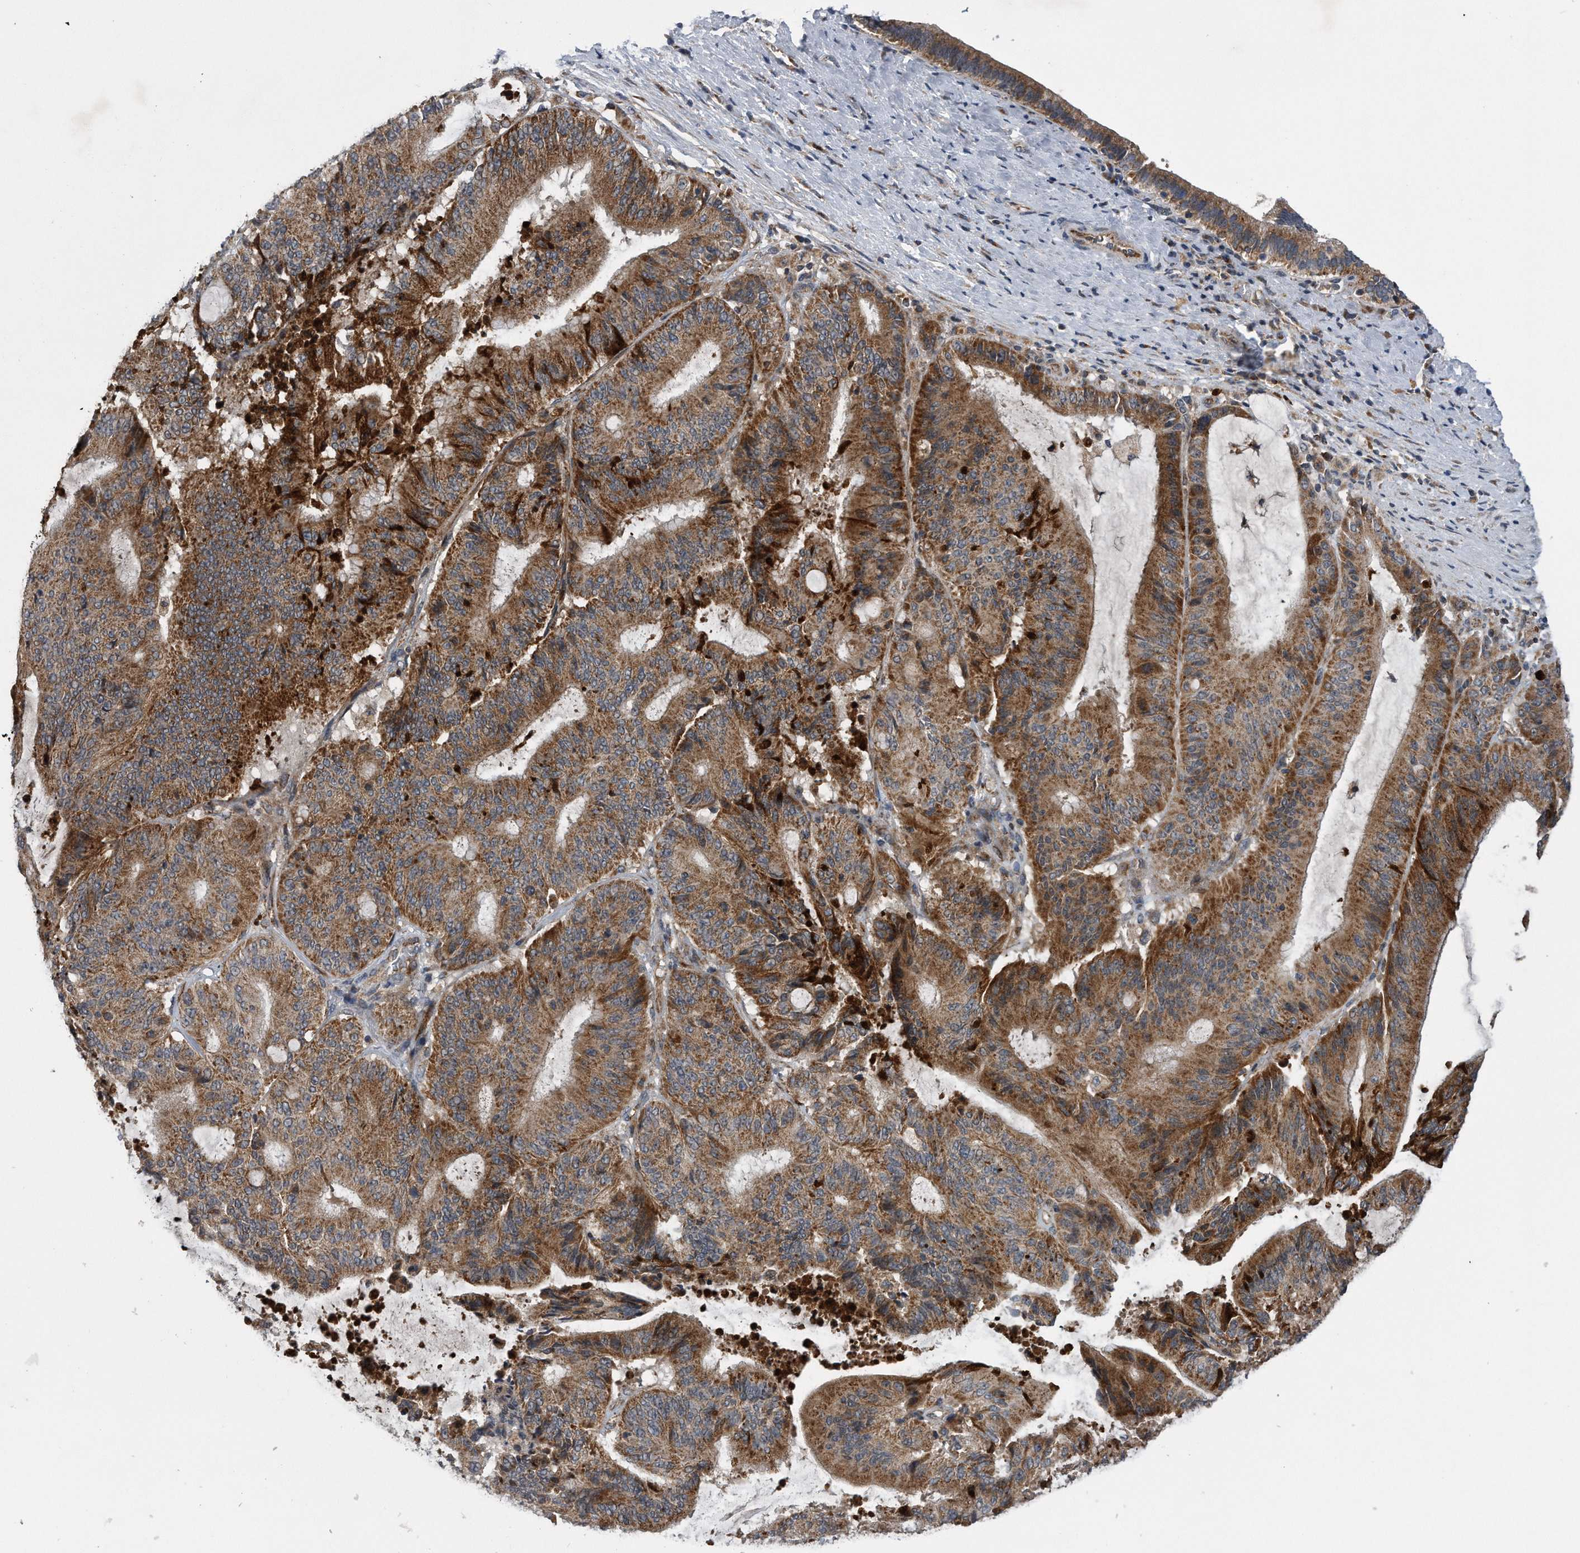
{"staining": {"intensity": "moderate", "quantity": ">75%", "location": "cytoplasmic/membranous"}, "tissue": "liver cancer", "cell_type": "Tumor cells", "image_type": "cancer", "snomed": [{"axis": "morphology", "description": "Normal tissue, NOS"}, {"axis": "morphology", "description": "Cholangiocarcinoma"}, {"axis": "topography", "description": "Liver"}, {"axis": "topography", "description": "Peripheral nerve tissue"}], "caption": "Liver cholangiocarcinoma stained with DAB (3,3'-diaminobenzidine) immunohistochemistry shows medium levels of moderate cytoplasmic/membranous positivity in approximately >75% of tumor cells.", "gene": "LYRM4", "patient": {"sex": "female", "age": 73}}